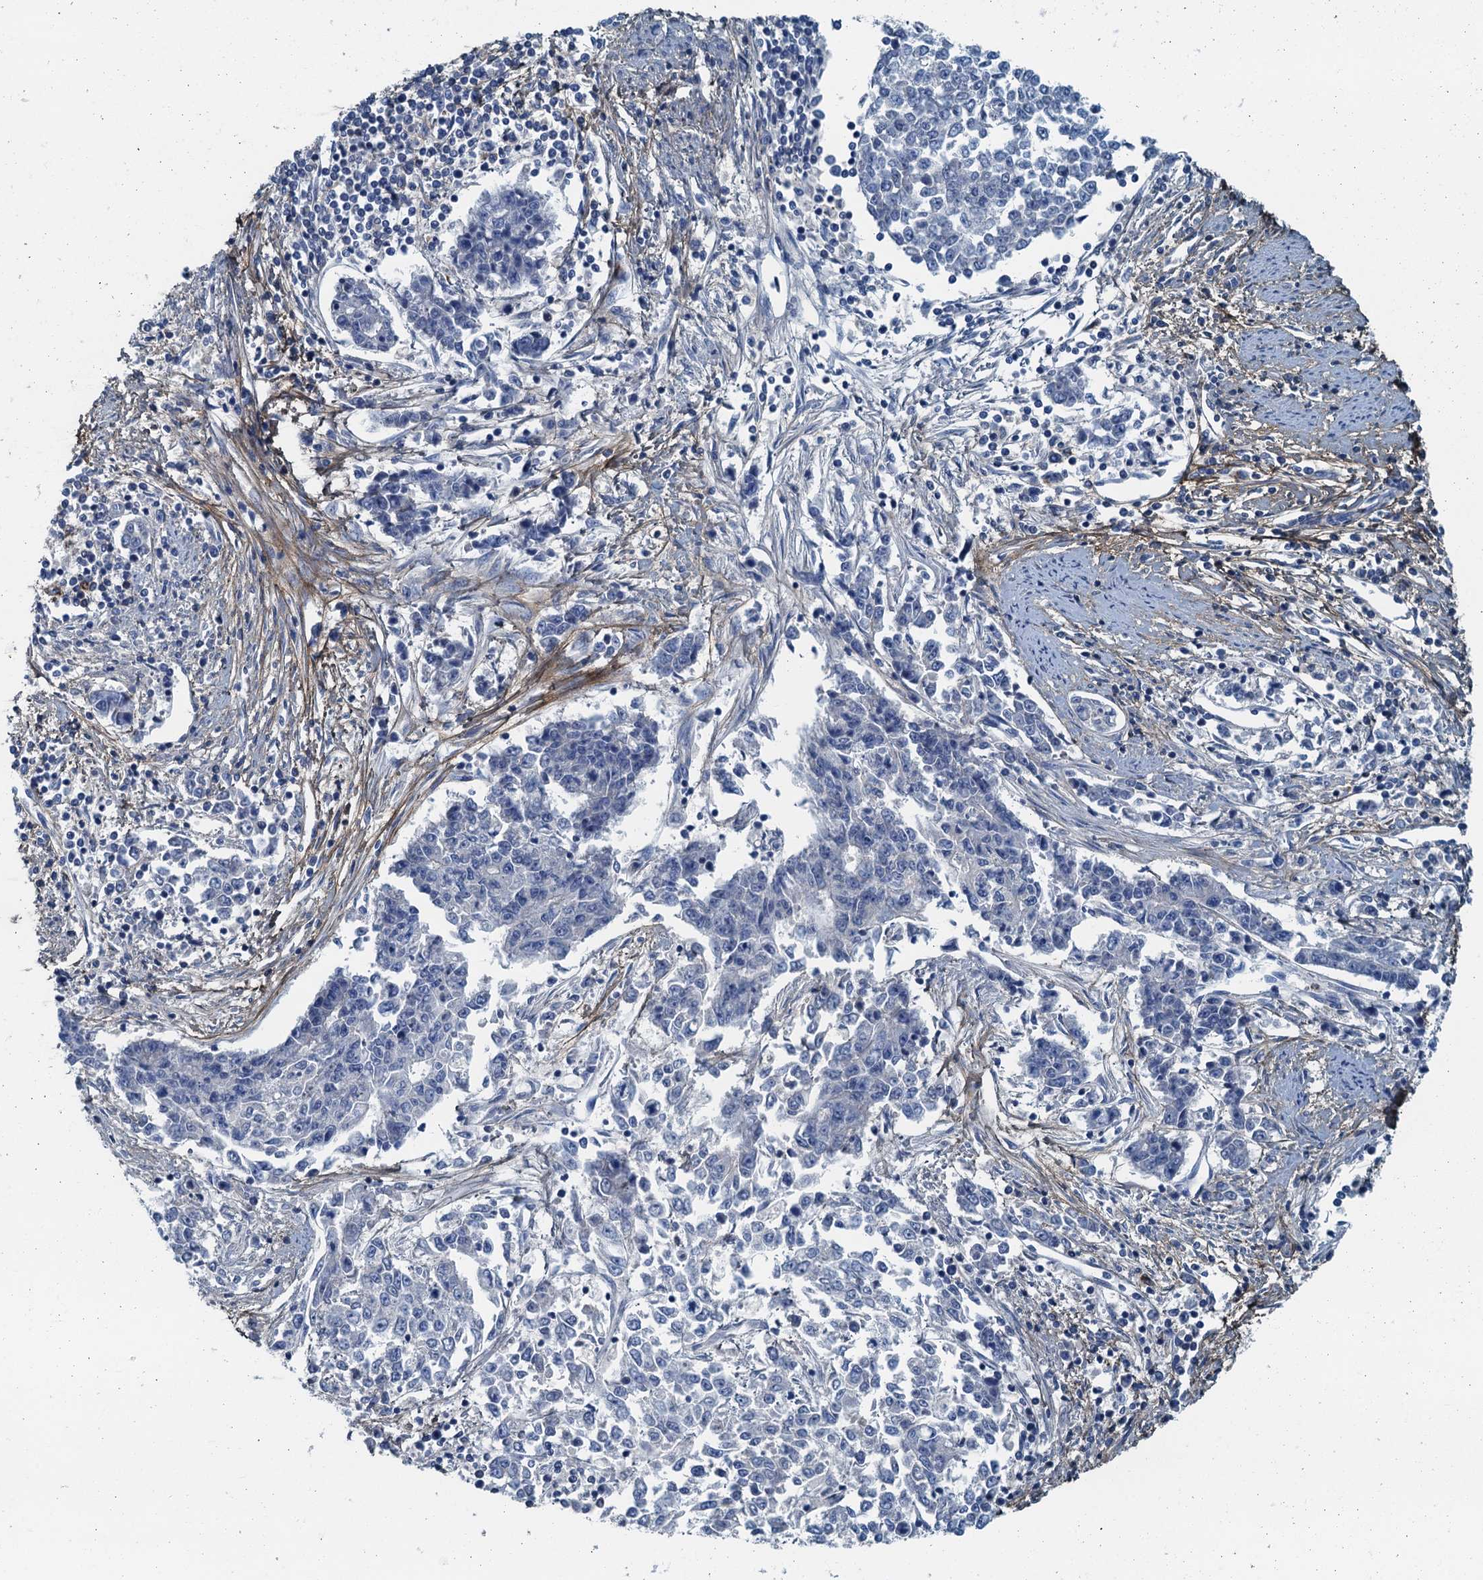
{"staining": {"intensity": "strong", "quantity": "<25%", "location": "cytoplasmic/membranous"}, "tissue": "endometrial cancer", "cell_type": "Tumor cells", "image_type": "cancer", "snomed": [{"axis": "morphology", "description": "Adenocarcinoma, NOS"}, {"axis": "topography", "description": "Endometrium"}], "caption": "There is medium levels of strong cytoplasmic/membranous expression in tumor cells of endometrial adenocarcinoma, as demonstrated by immunohistochemical staining (brown color).", "gene": "THAP10", "patient": {"sex": "female", "age": 50}}